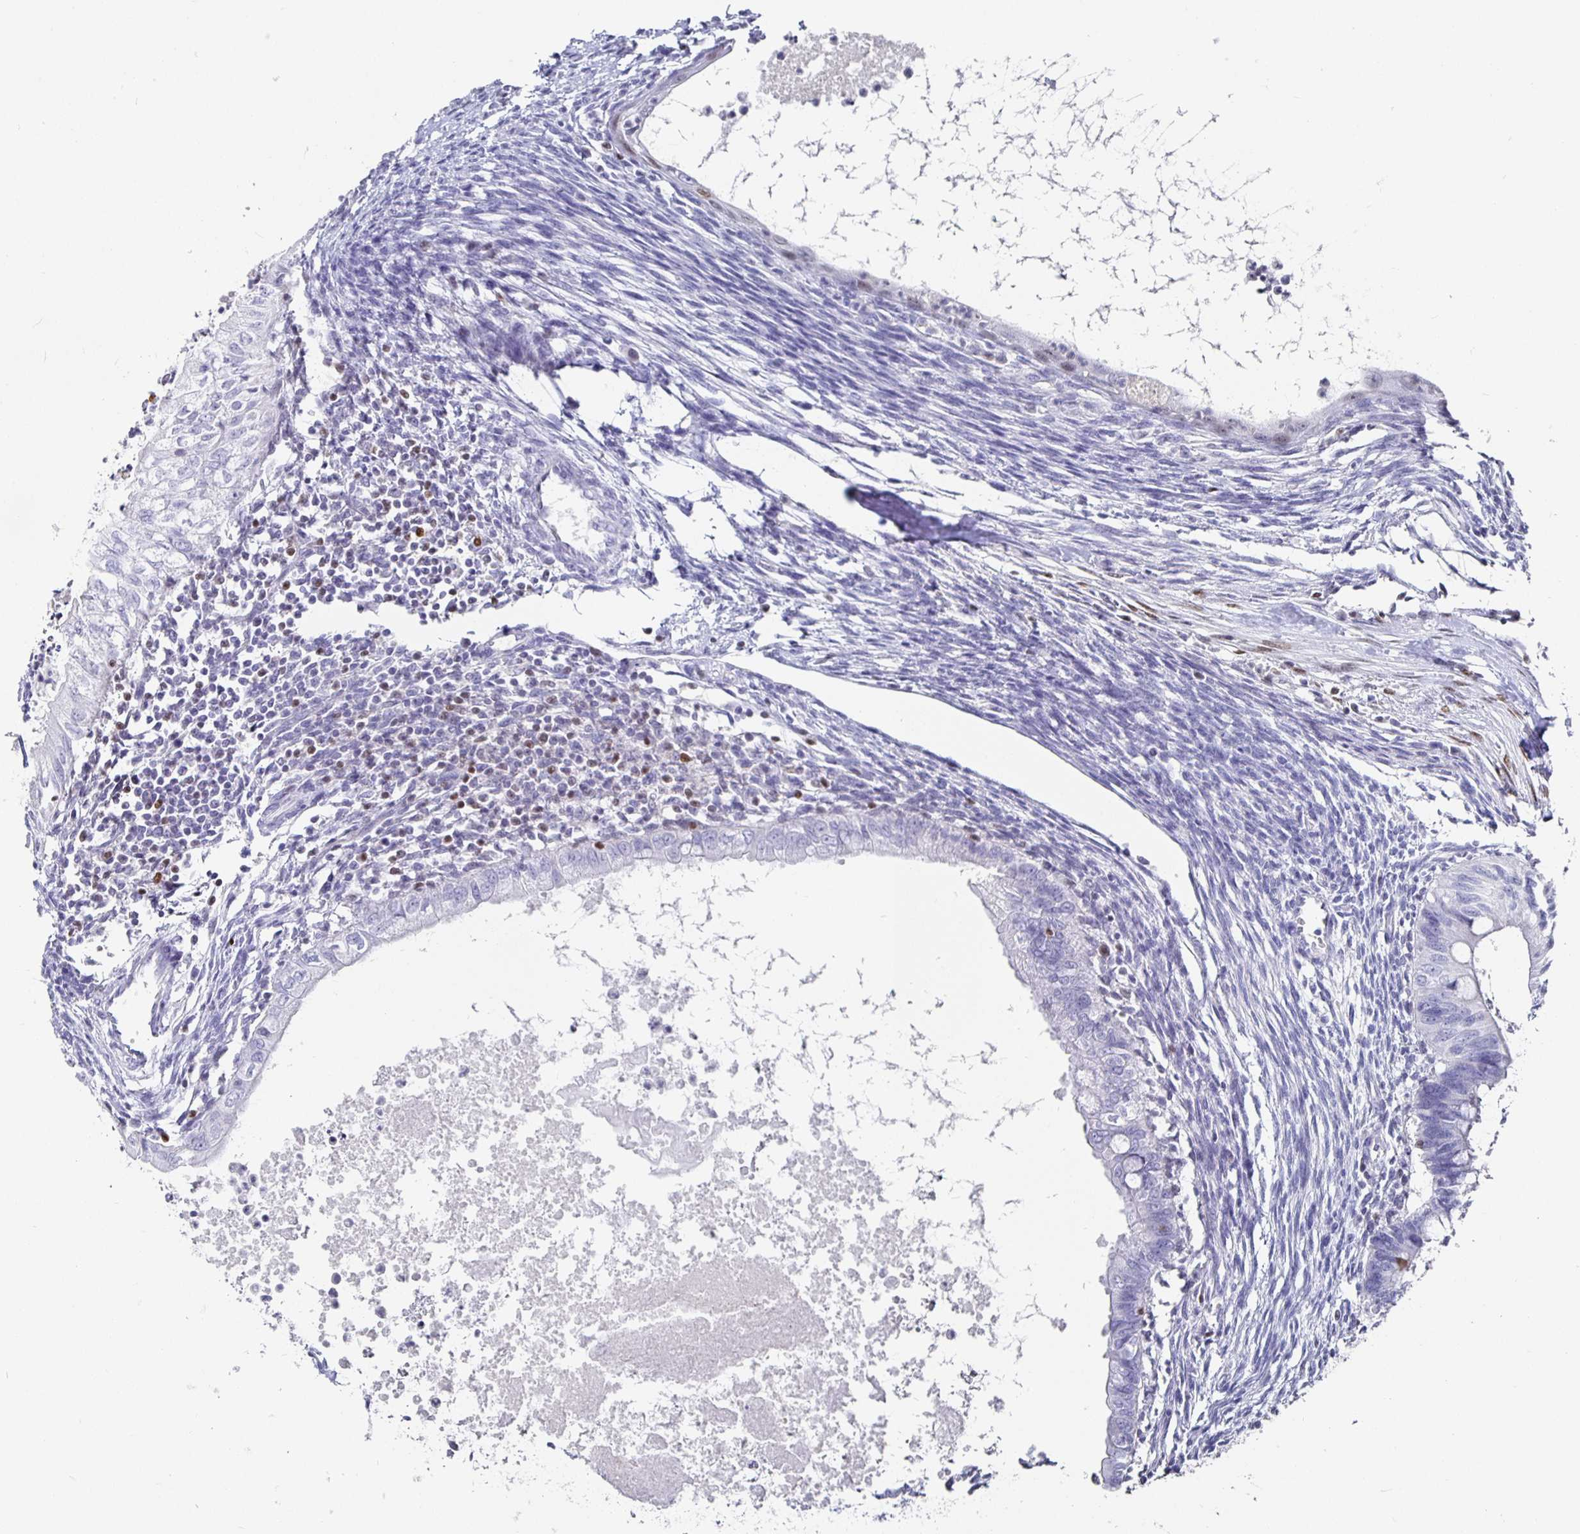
{"staining": {"intensity": "negative", "quantity": "none", "location": "none"}, "tissue": "testis cancer", "cell_type": "Tumor cells", "image_type": "cancer", "snomed": [{"axis": "morphology", "description": "Carcinoma, Embryonal, NOS"}, {"axis": "topography", "description": "Testis"}], "caption": "Immunohistochemistry (IHC) histopathology image of embryonal carcinoma (testis) stained for a protein (brown), which exhibits no positivity in tumor cells.", "gene": "RUNX2", "patient": {"sex": "male", "age": 37}}